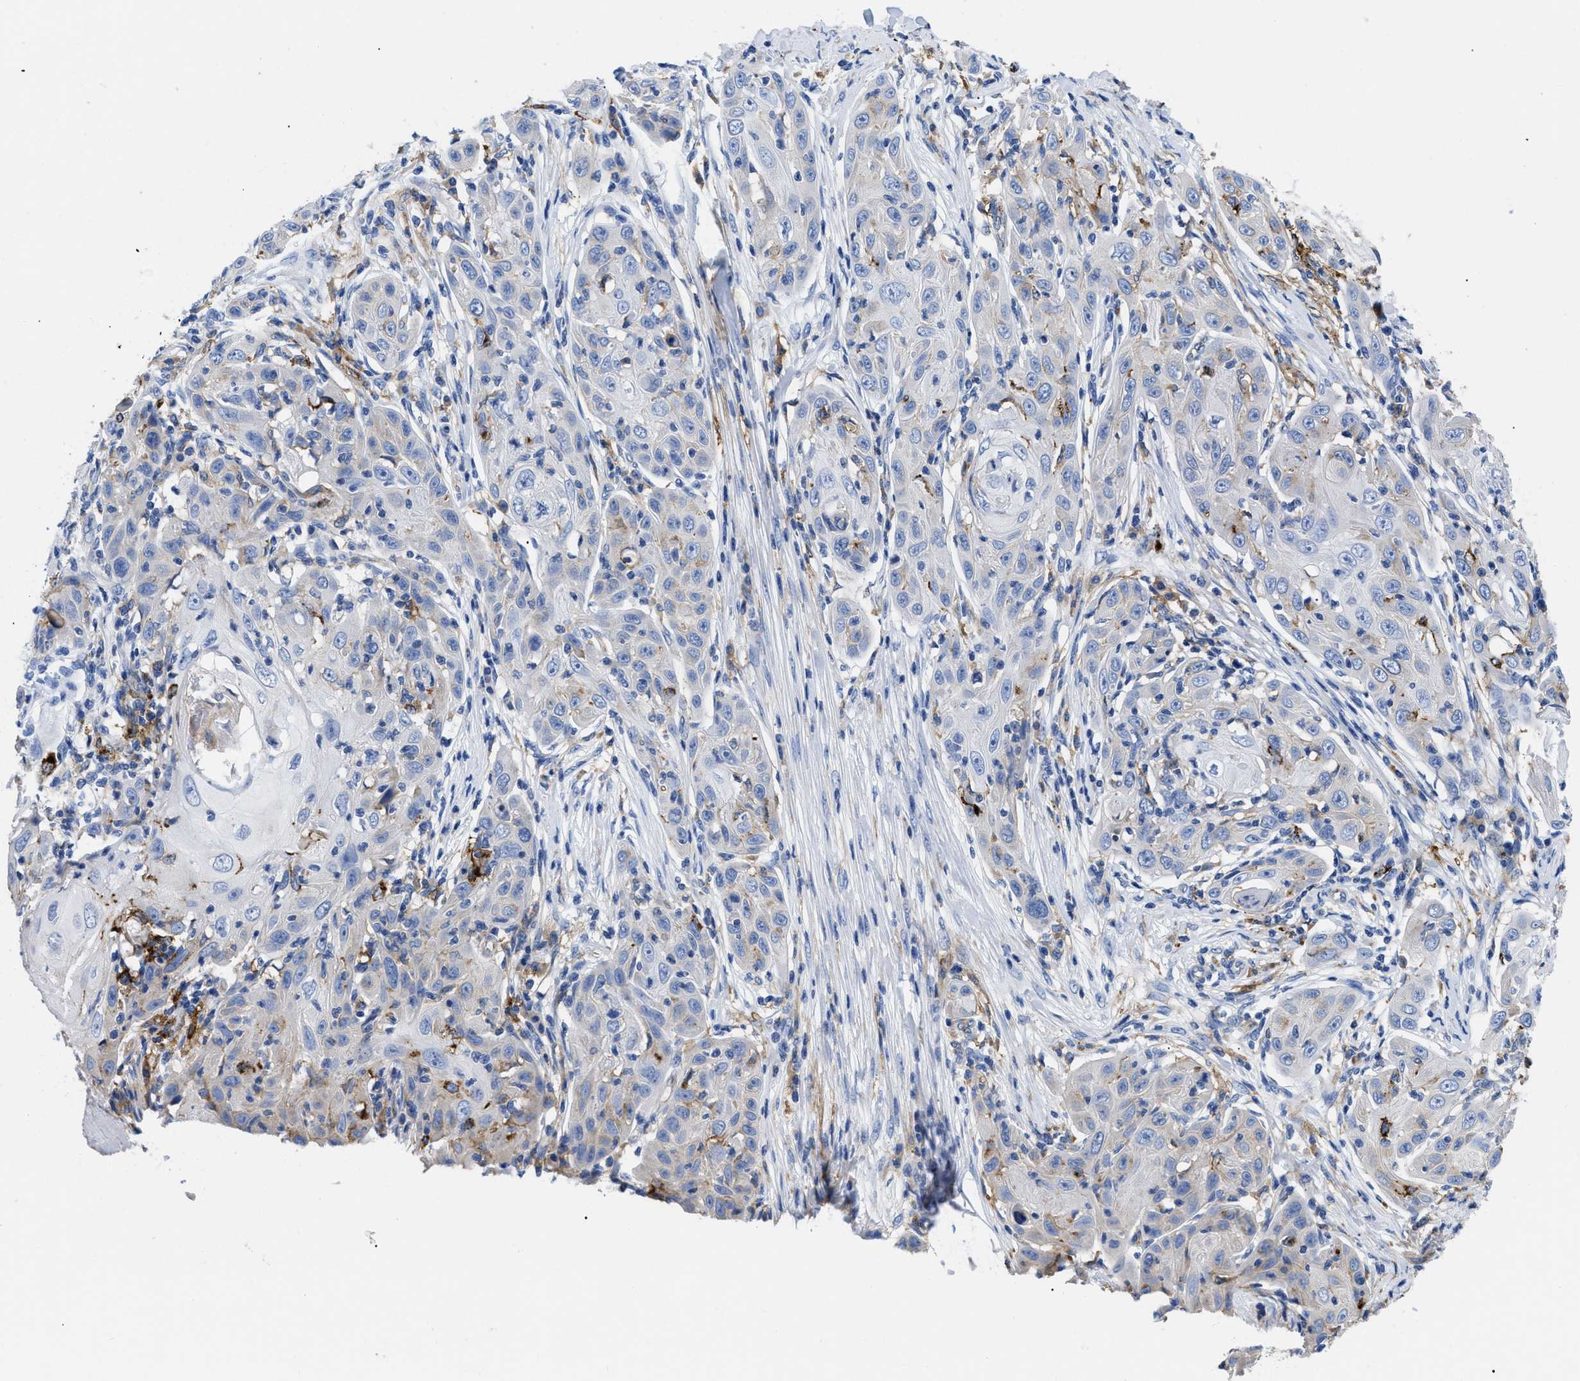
{"staining": {"intensity": "negative", "quantity": "none", "location": "none"}, "tissue": "skin cancer", "cell_type": "Tumor cells", "image_type": "cancer", "snomed": [{"axis": "morphology", "description": "Squamous cell carcinoma, NOS"}, {"axis": "topography", "description": "Skin"}], "caption": "Skin squamous cell carcinoma stained for a protein using immunohistochemistry (IHC) demonstrates no positivity tumor cells.", "gene": "HLA-DPA1", "patient": {"sex": "female", "age": 88}}